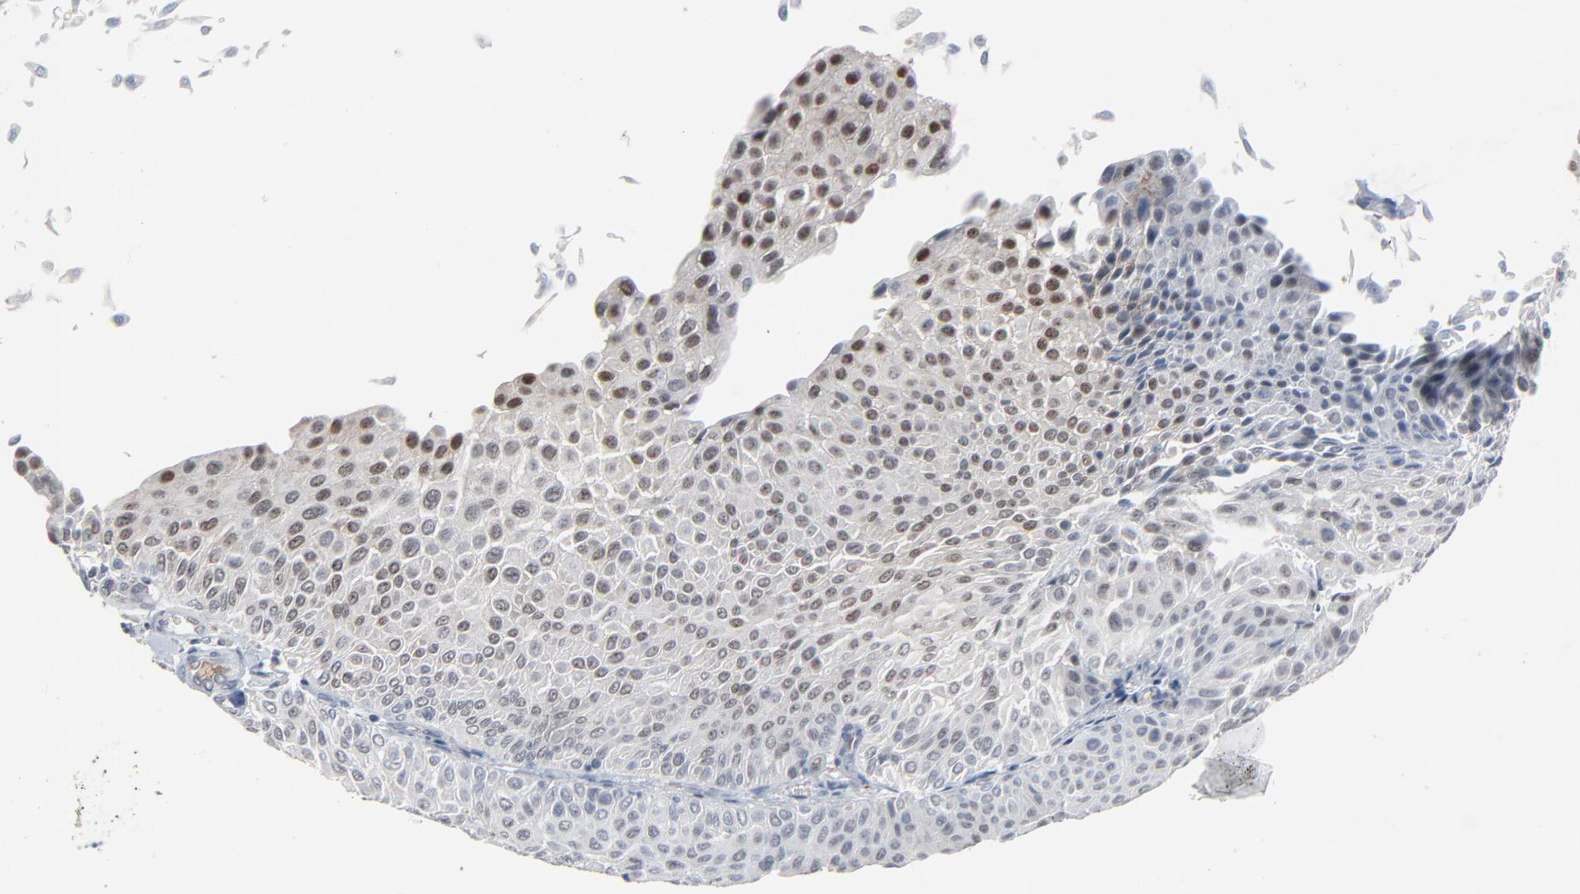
{"staining": {"intensity": "weak", "quantity": "25%-75%", "location": "nuclear"}, "tissue": "urothelial cancer", "cell_type": "Tumor cells", "image_type": "cancer", "snomed": [{"axis": "morphology", "description": "Urothelial carcinoma, Low grade"}, {"axis": "topography", "description": "Urinary bladder"}], "caption": "The micrograph reveals immunohistochemical staining of low-grade urothelial carcinoma. There is weak nuclear staining is identified in approximately 25%-75% of tumor cells. (IHC, brightfield microscopy, high magnification).", "gene": "SAGE1", "patient": {"sex": "male", "age": 64}}